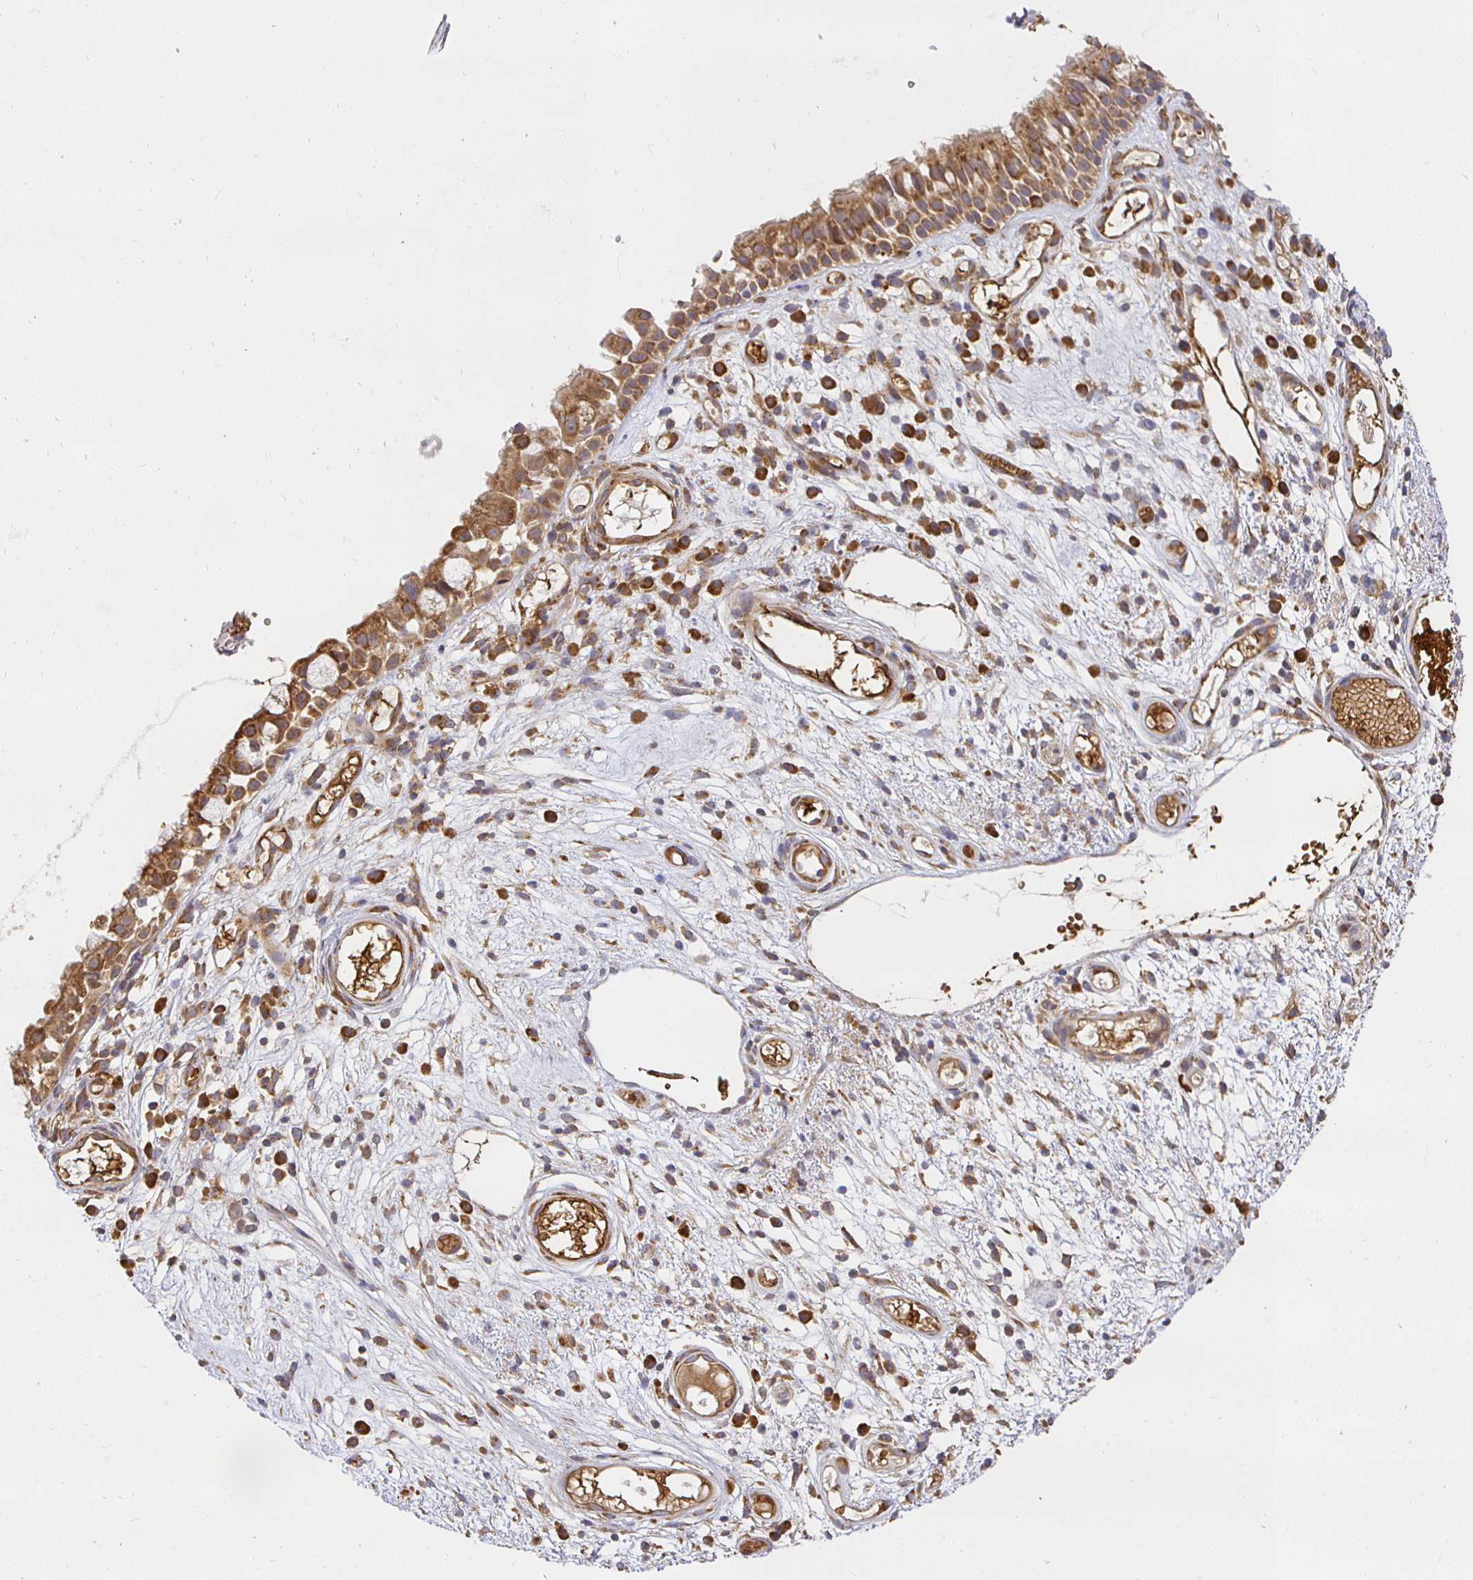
{"staining": {"intensity": "moderate", "quantity": ">75%", "location": "cytoplasmic/membranous"}, "tissue": "nasopharynx", "cell_type": "Respiratory epithelial cells", "image_type": "normal", "snomed": [{"axis": "morphology", "description": "Normal tissue, NOS"}, {"axis": "morphology", "description": "Inflammation, NOS"}, {"axis": "topography", "description": "Nasopharynx"}], "caption": "This is a histology image of immunohistochemistry staining of benign nasopharynx, which shows moderate expression in the cytoplasmic/membranous of respiratory epithelial cells.", "gene": "IRAK1", "patient": {"sex": "male", "age": 54}}